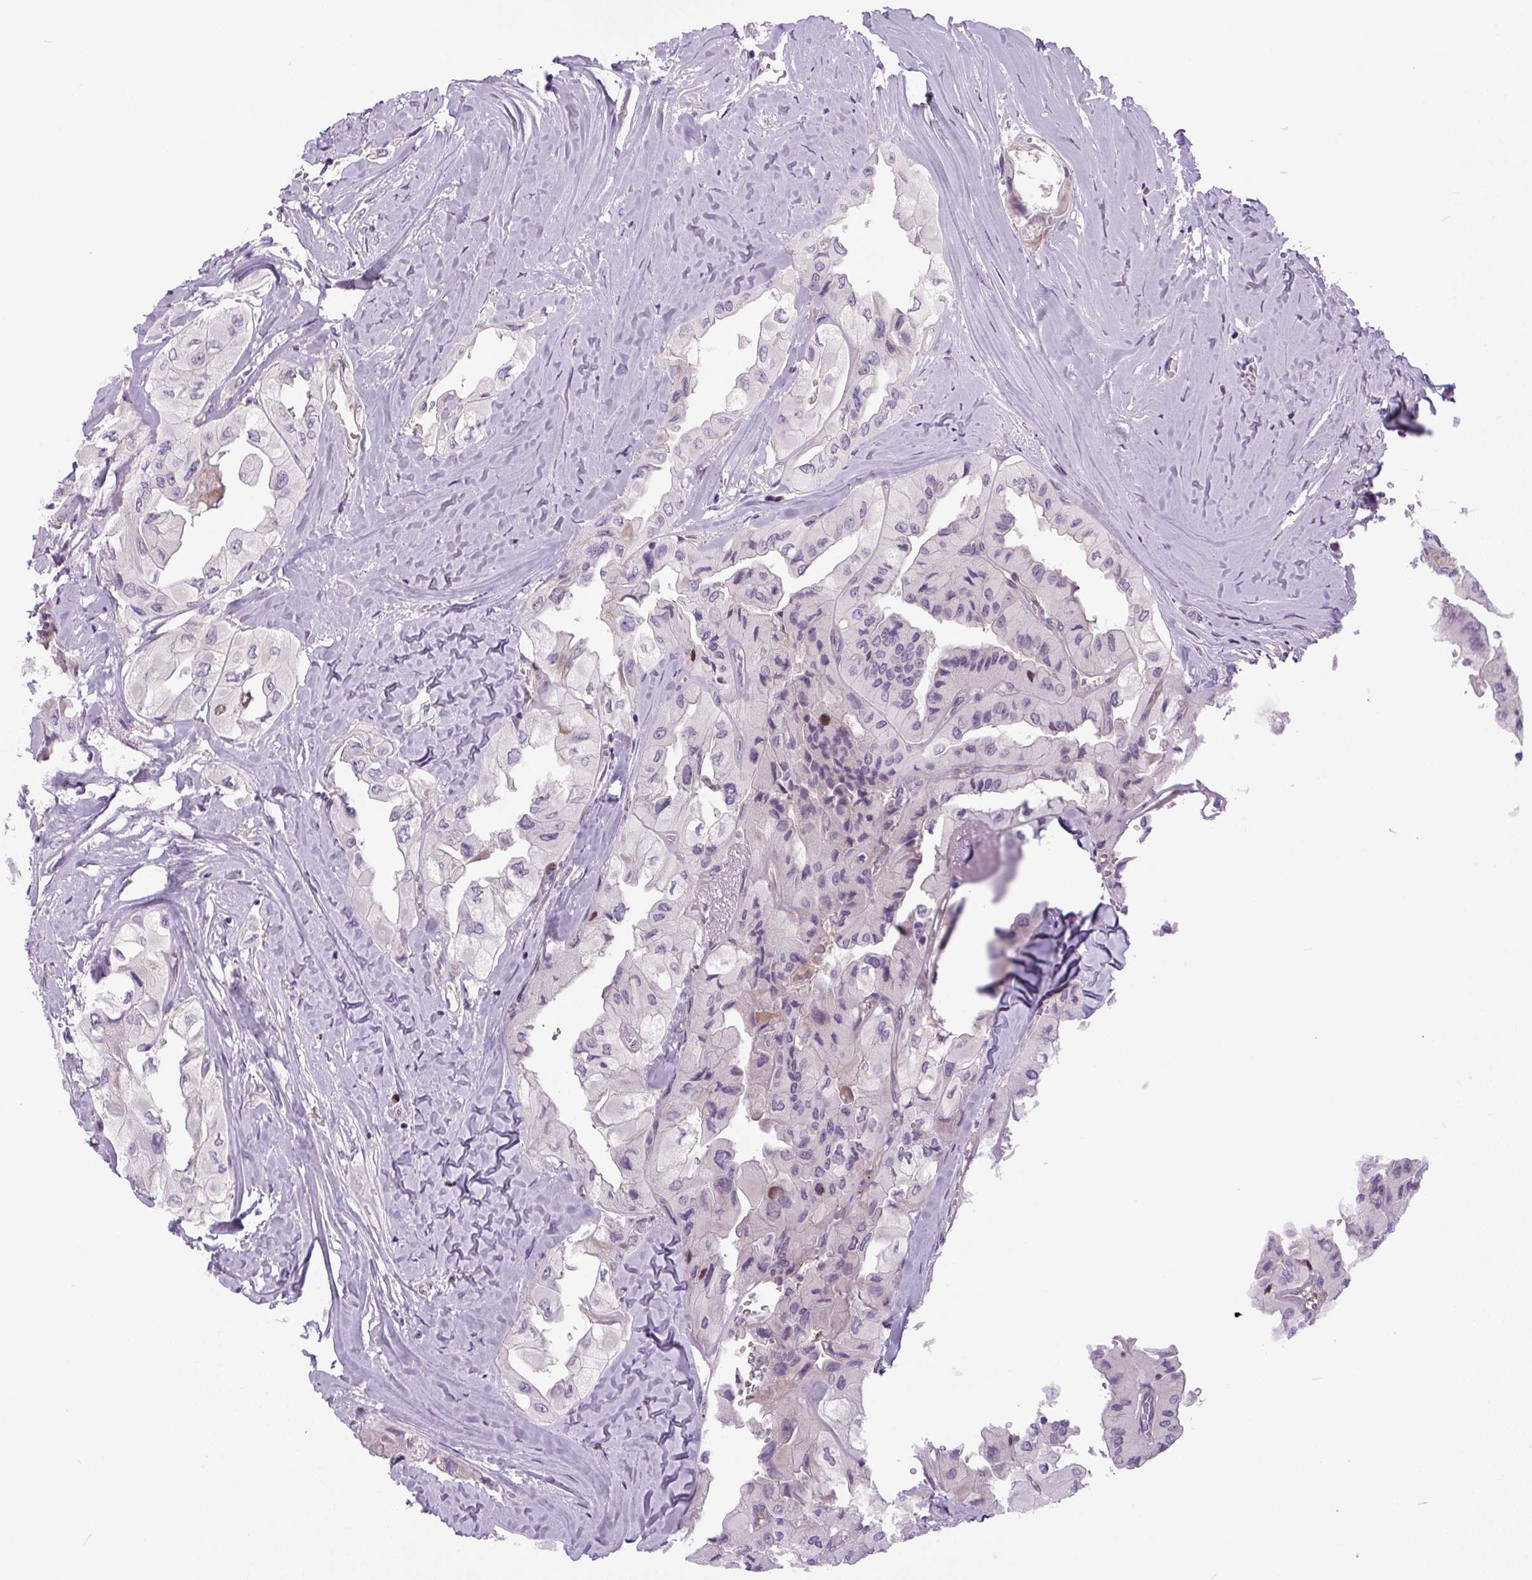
{"staining": {"intensity": "negative", "quantity": "none", "location": "none"}, "tissue": "thyroid cancer", "cell_type": "Tumor cells", "image_type": "cancer", "snomed": [{"axis": "morphology", "description": "Normal tissue, NOS"}, {"axis": "morphology", "description": "Papillary adenocarcinoma, NOS"}, {"axis": "topography", "description": "Thyroid gland"}], "caption": "IHC histopathology image of human thyroid cancer (papillary adenocarcinoma) stained for a protein (brown), which displays no positivity in tumor cells. (Stains: DAB immunohistochemistry (IHC) with hematoxylin counter stain, Microscopy: brightfield microscopy at high magnification).", "gene": "KIFC1", "patient": {"sex": "female", "age": 59}}